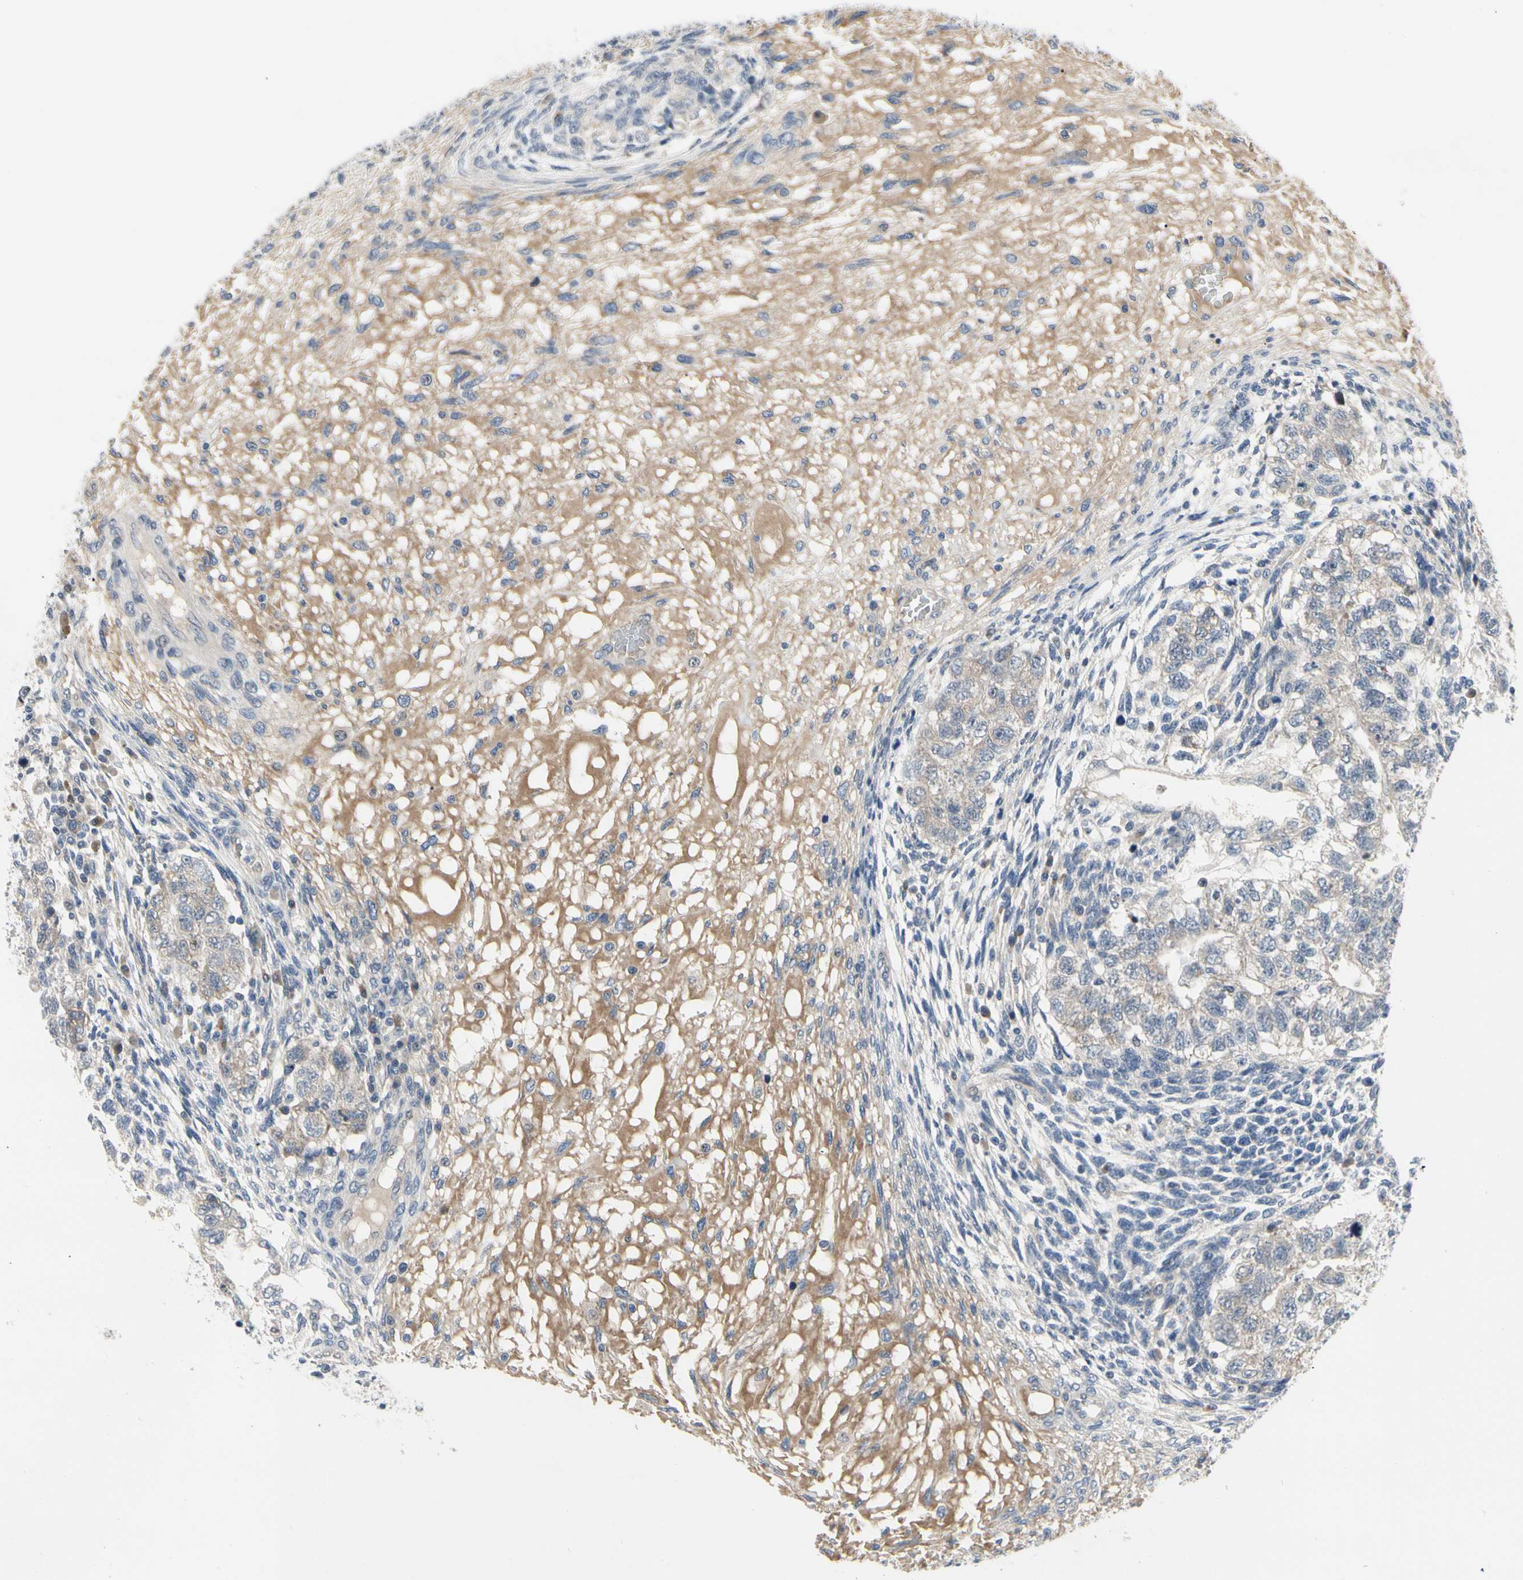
{"staining": {"intensity": "negative", "quantity": "none", "location": "none"}, "tissue": "testis cancer", "cell_type": "Tumor cells", "image_type": "cancer", "snomed": [{"axis": "morphology", "description": "Normal tissue, NOS"}, {"axis": "morphology", "description": "Carcinoma, Embryonal, NOS"}, {"axis": "topography", "description": "Testis"}], "caption": "The photomicrograph reveals no significant expression in tumor cells of testis cancer.", "gene": "NFASC", "patient": {"sex": "male", "age": 36}}